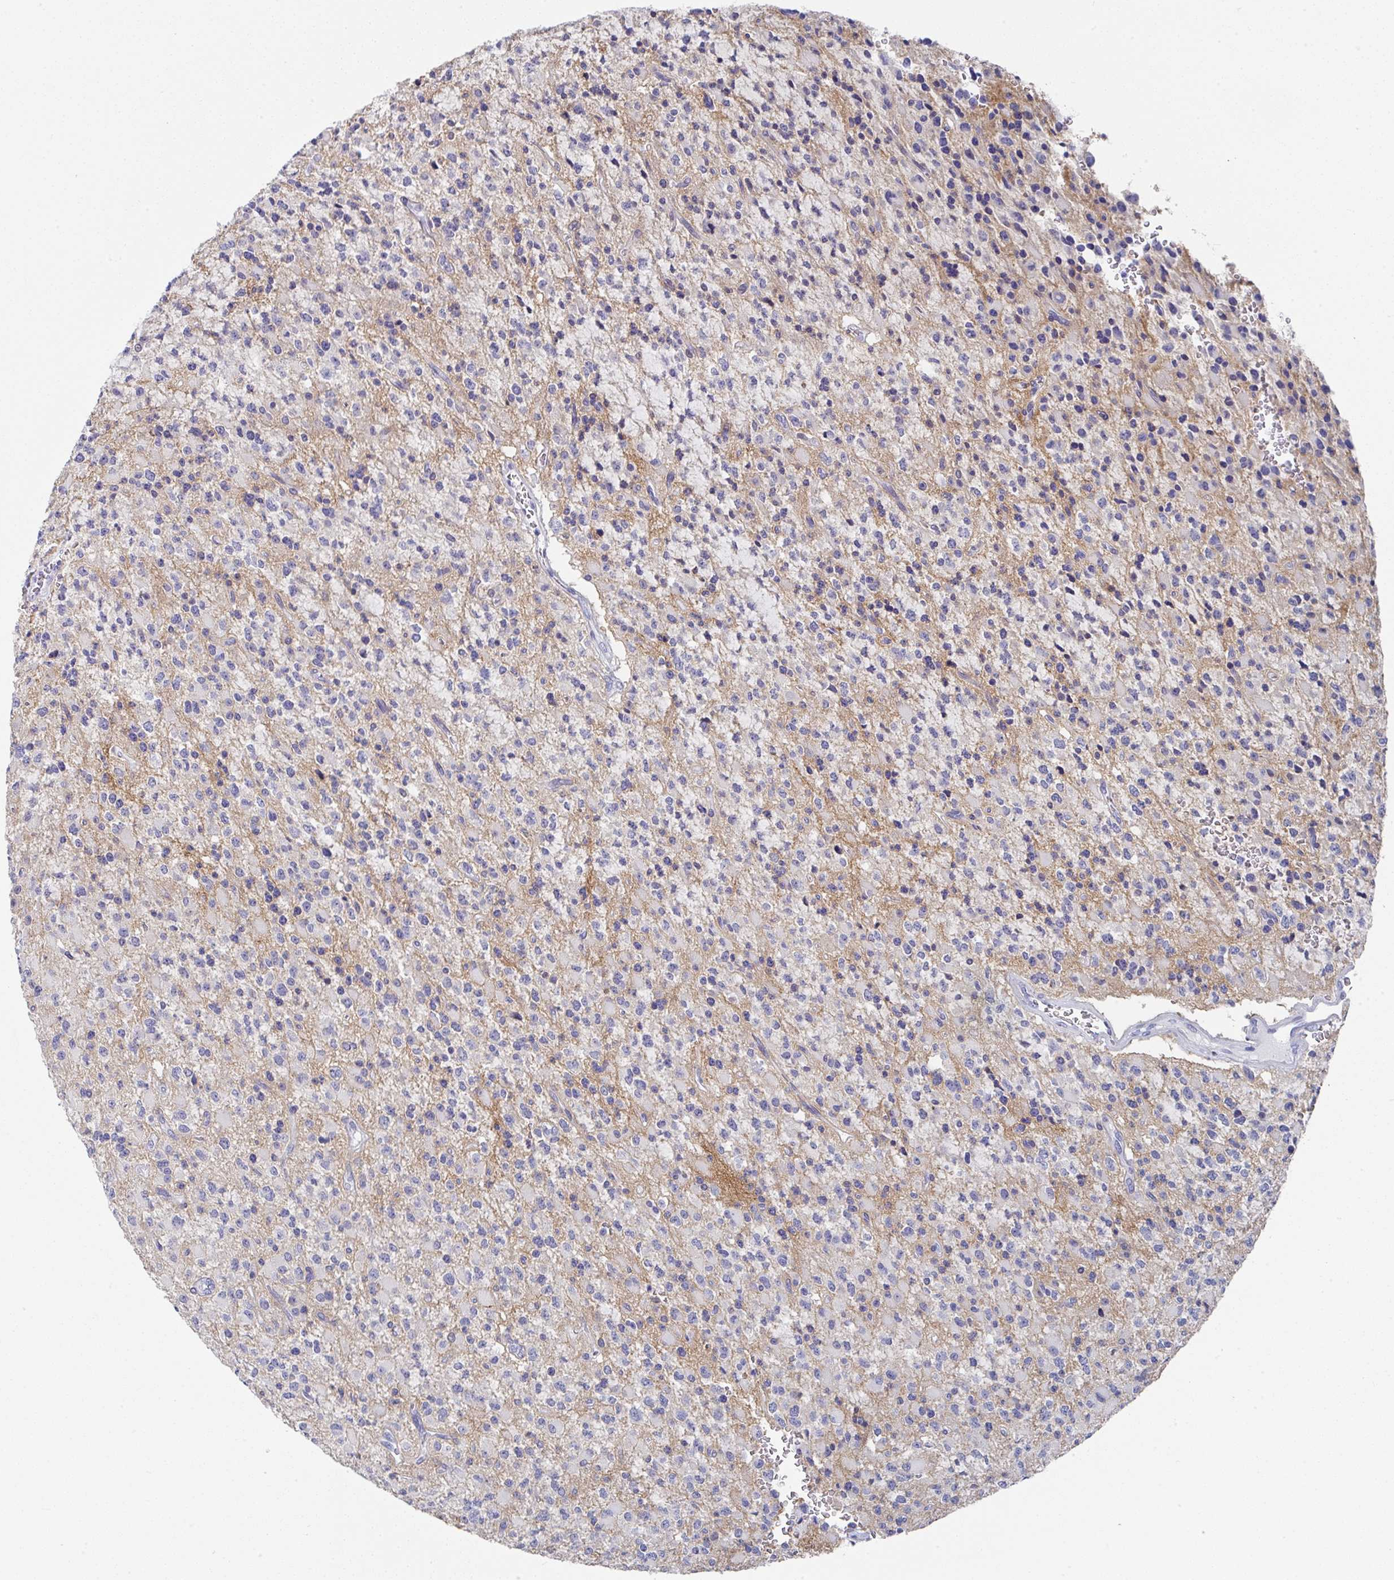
{"staining": {"intensity": "negative", "quantity": "none", "location": "none"}, "tissue": "glioma", "cell_type": "Tumor cells", "image_type": "cancer", "snomed": [{"axis": "morphology", "description": "Glioma, malignant, High grade"}, {"axis": "topography", "description": "Brain"}], "caption": "IHC histopathology image of human glioma stained for a protein (brown), which reveals no expression in tumor cells.", "gene": "TNFRSF8", "patient": {"sex": "male", "age": 34}}